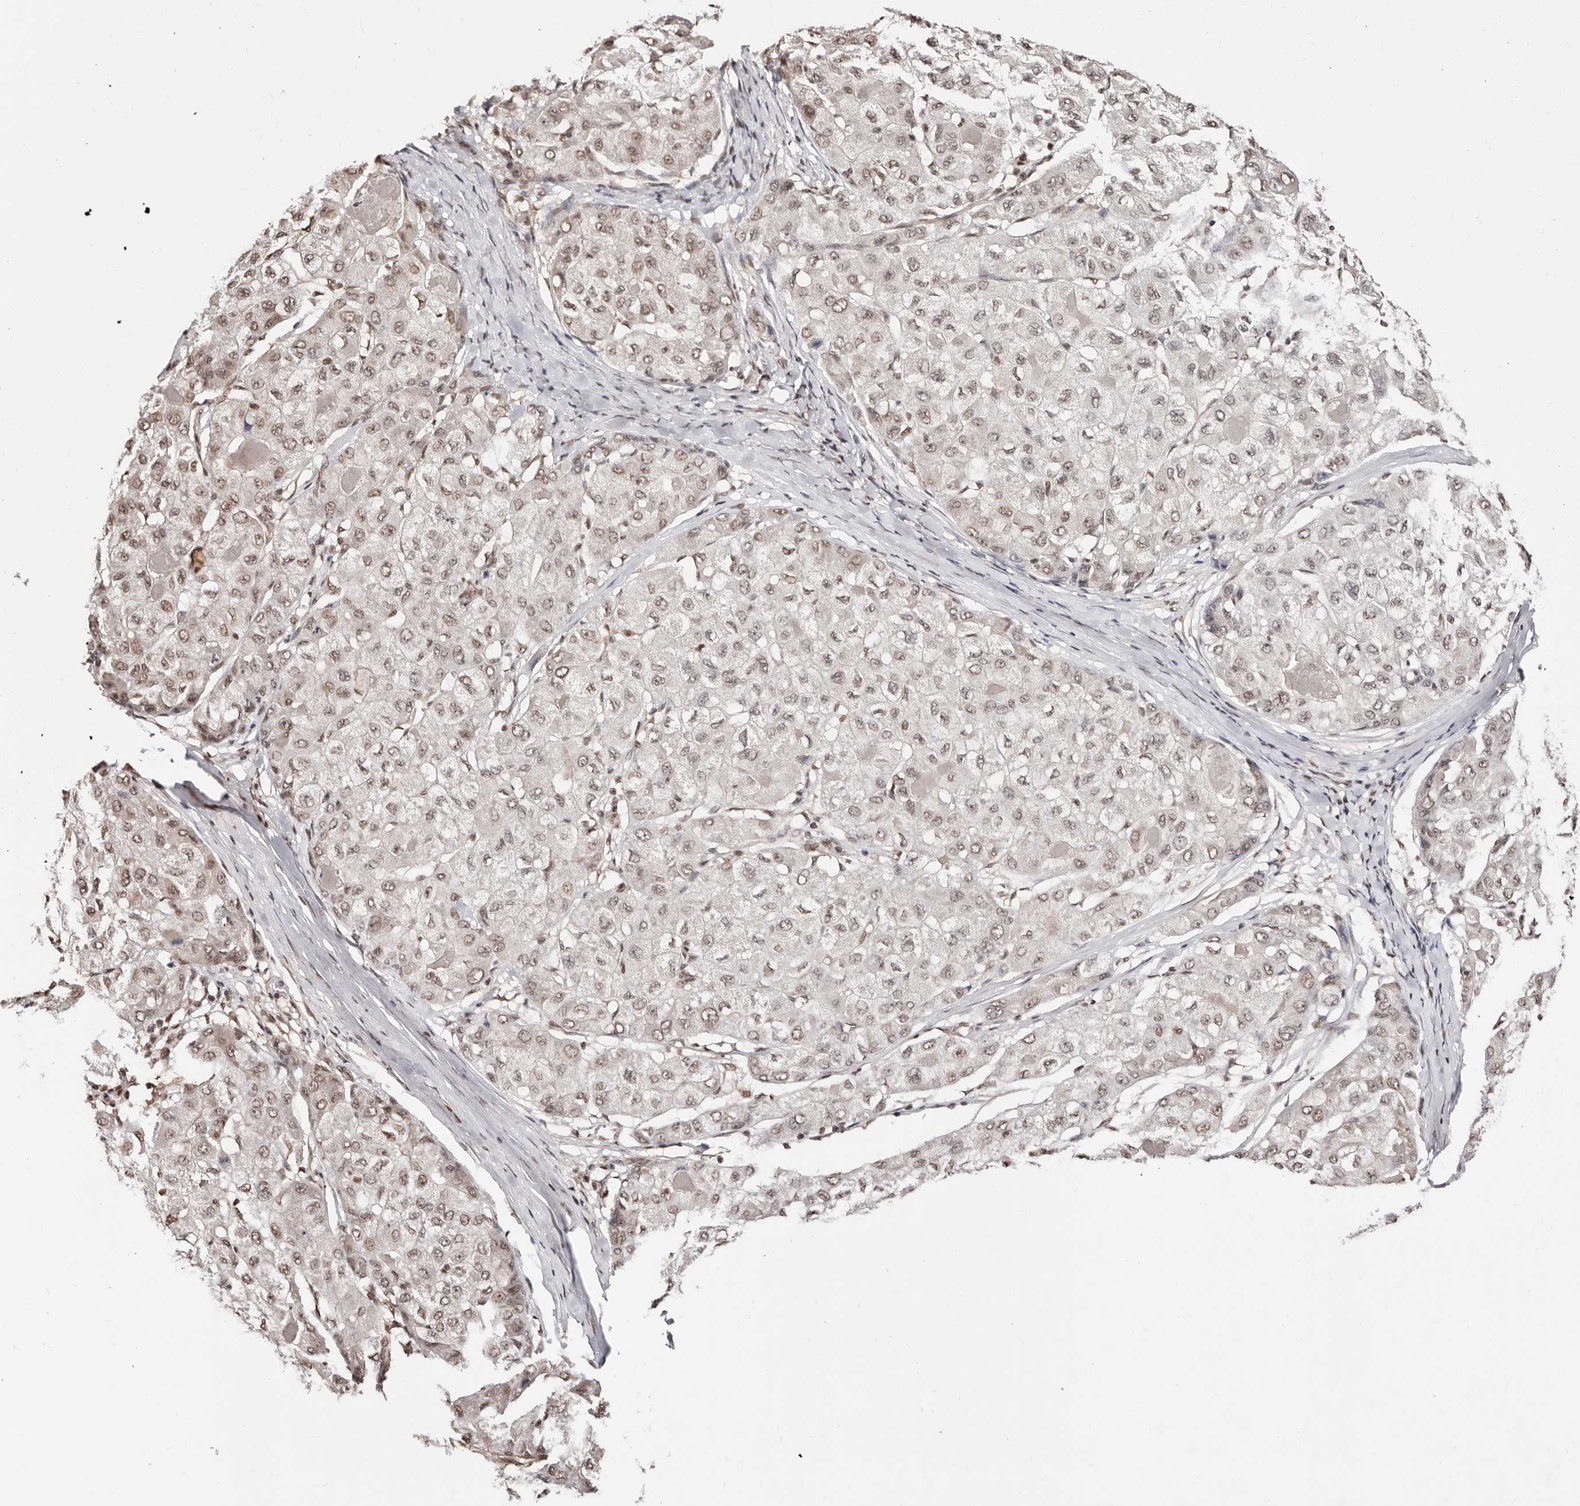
{"staining": {"intensity": "moderate", "quantity": ">75%", "location": "nuclear"}, "tissue": "liver cancer", "cell_type": "Tumor cells", "image_type": "cancer", "snomed": [{"axis": "morphology", "description": "Carcinoma, Hepatocellular, NOS"}, {"axis": "topography", "description": "Liver"}], "caption": "Approximately >75% of tumor cells in hepatocellular carcinoma (liver) demonstrate moderate nuclear protein positivity as visualized by brown immunohistochemical staining.", "gene": "BICRAL", "patient": {"sex": "male", "age": 80}}